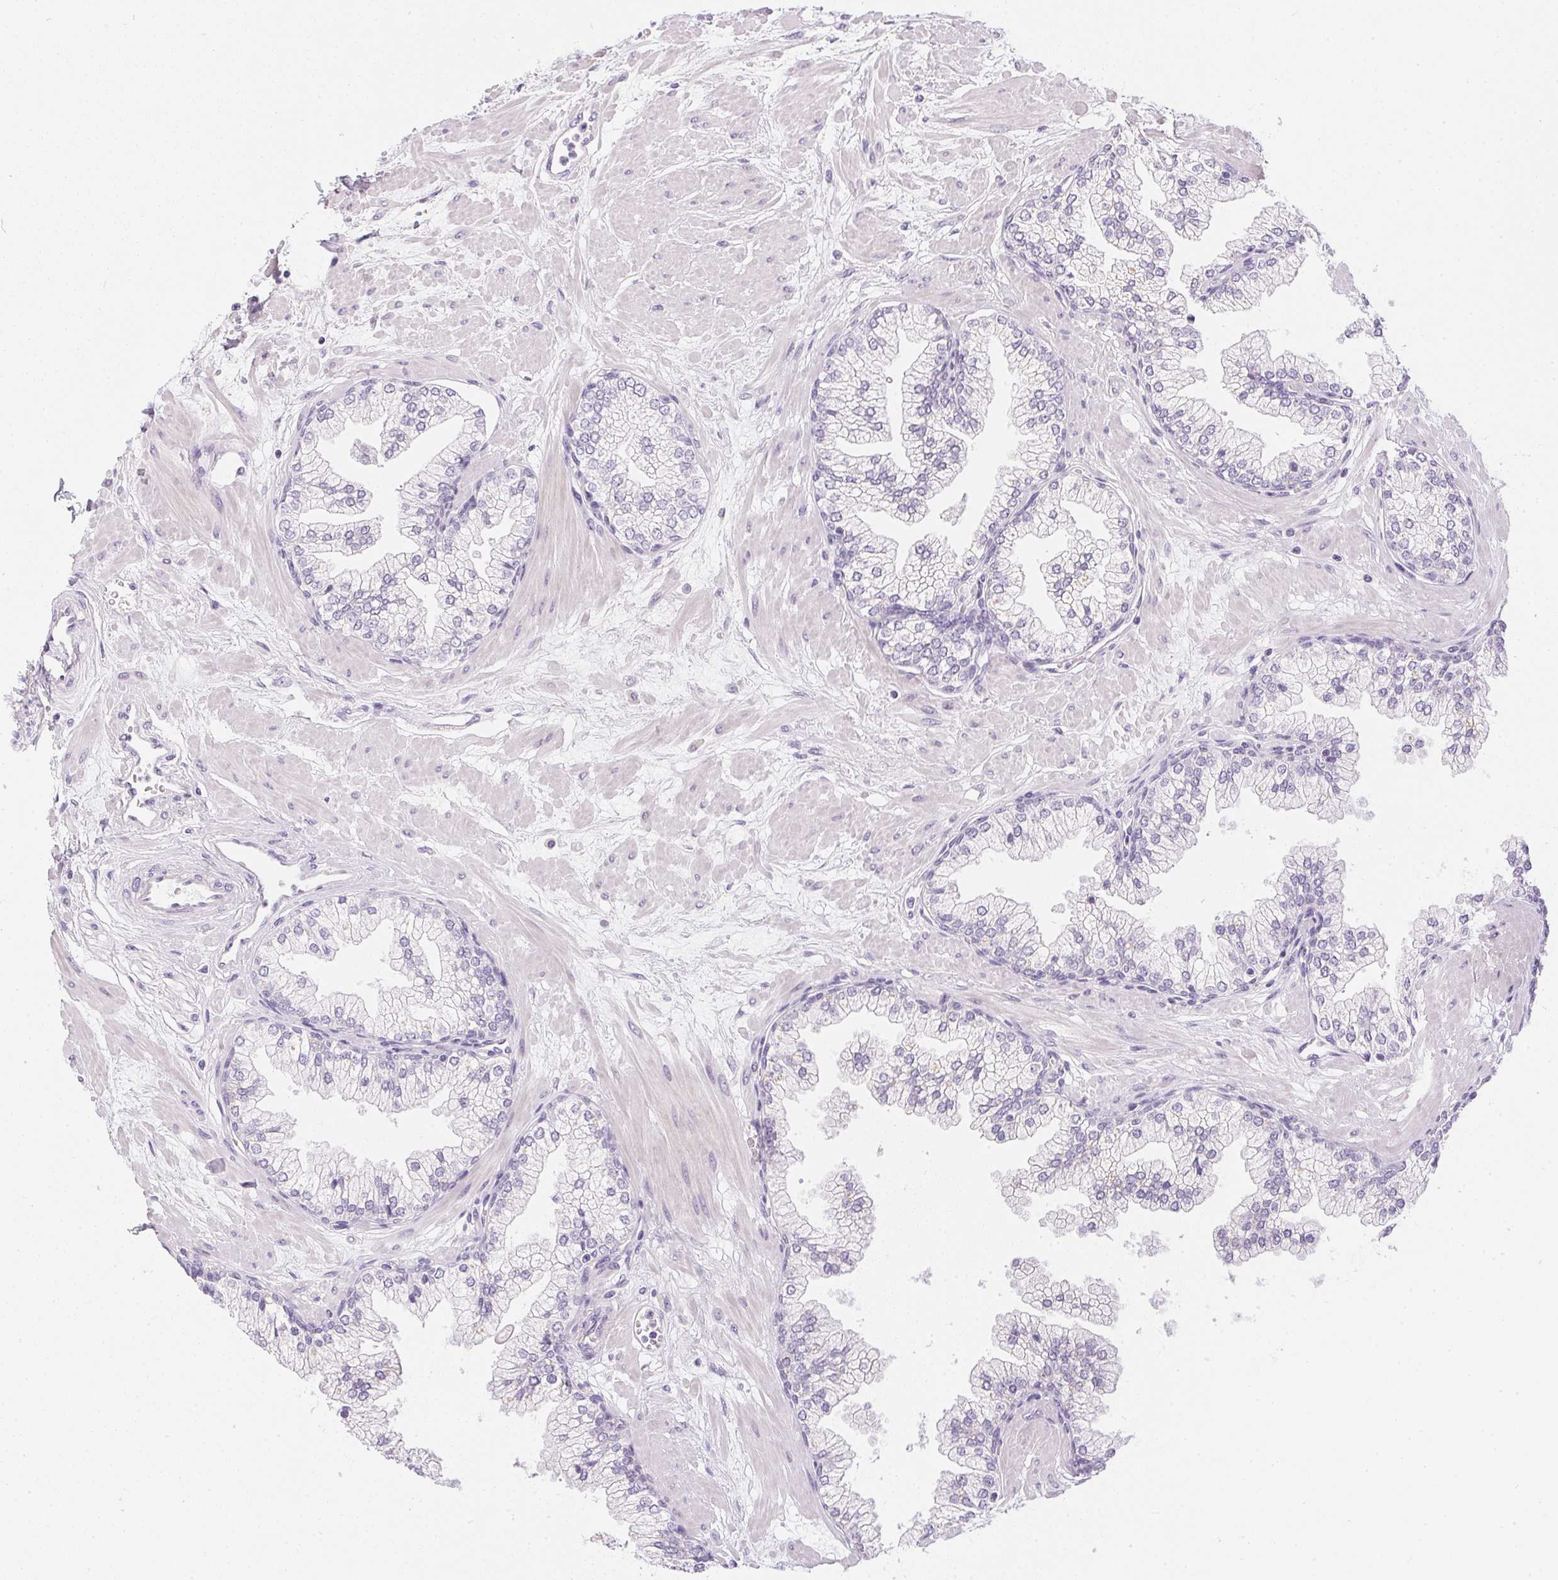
{"staining": {"intensity": "negative", "quantity": "none", "location": "none"}, "tissue": "prostate", "cell_type": "Glandular cells", "image_type": "normal", "snomed": [{"axis": "morphology", "description": "Normal tissue, NOS"}, {"axis": "topography", "description": "Prostate"}, {"axis": "topography", "description": "Peripheral nerve tissue"}], "caption": "Immunohistochemical staining of benign prostate reveals no significant staining in glandular cells.", "gene": "PPY", "patient": {"sex": "male", "age": 61}}